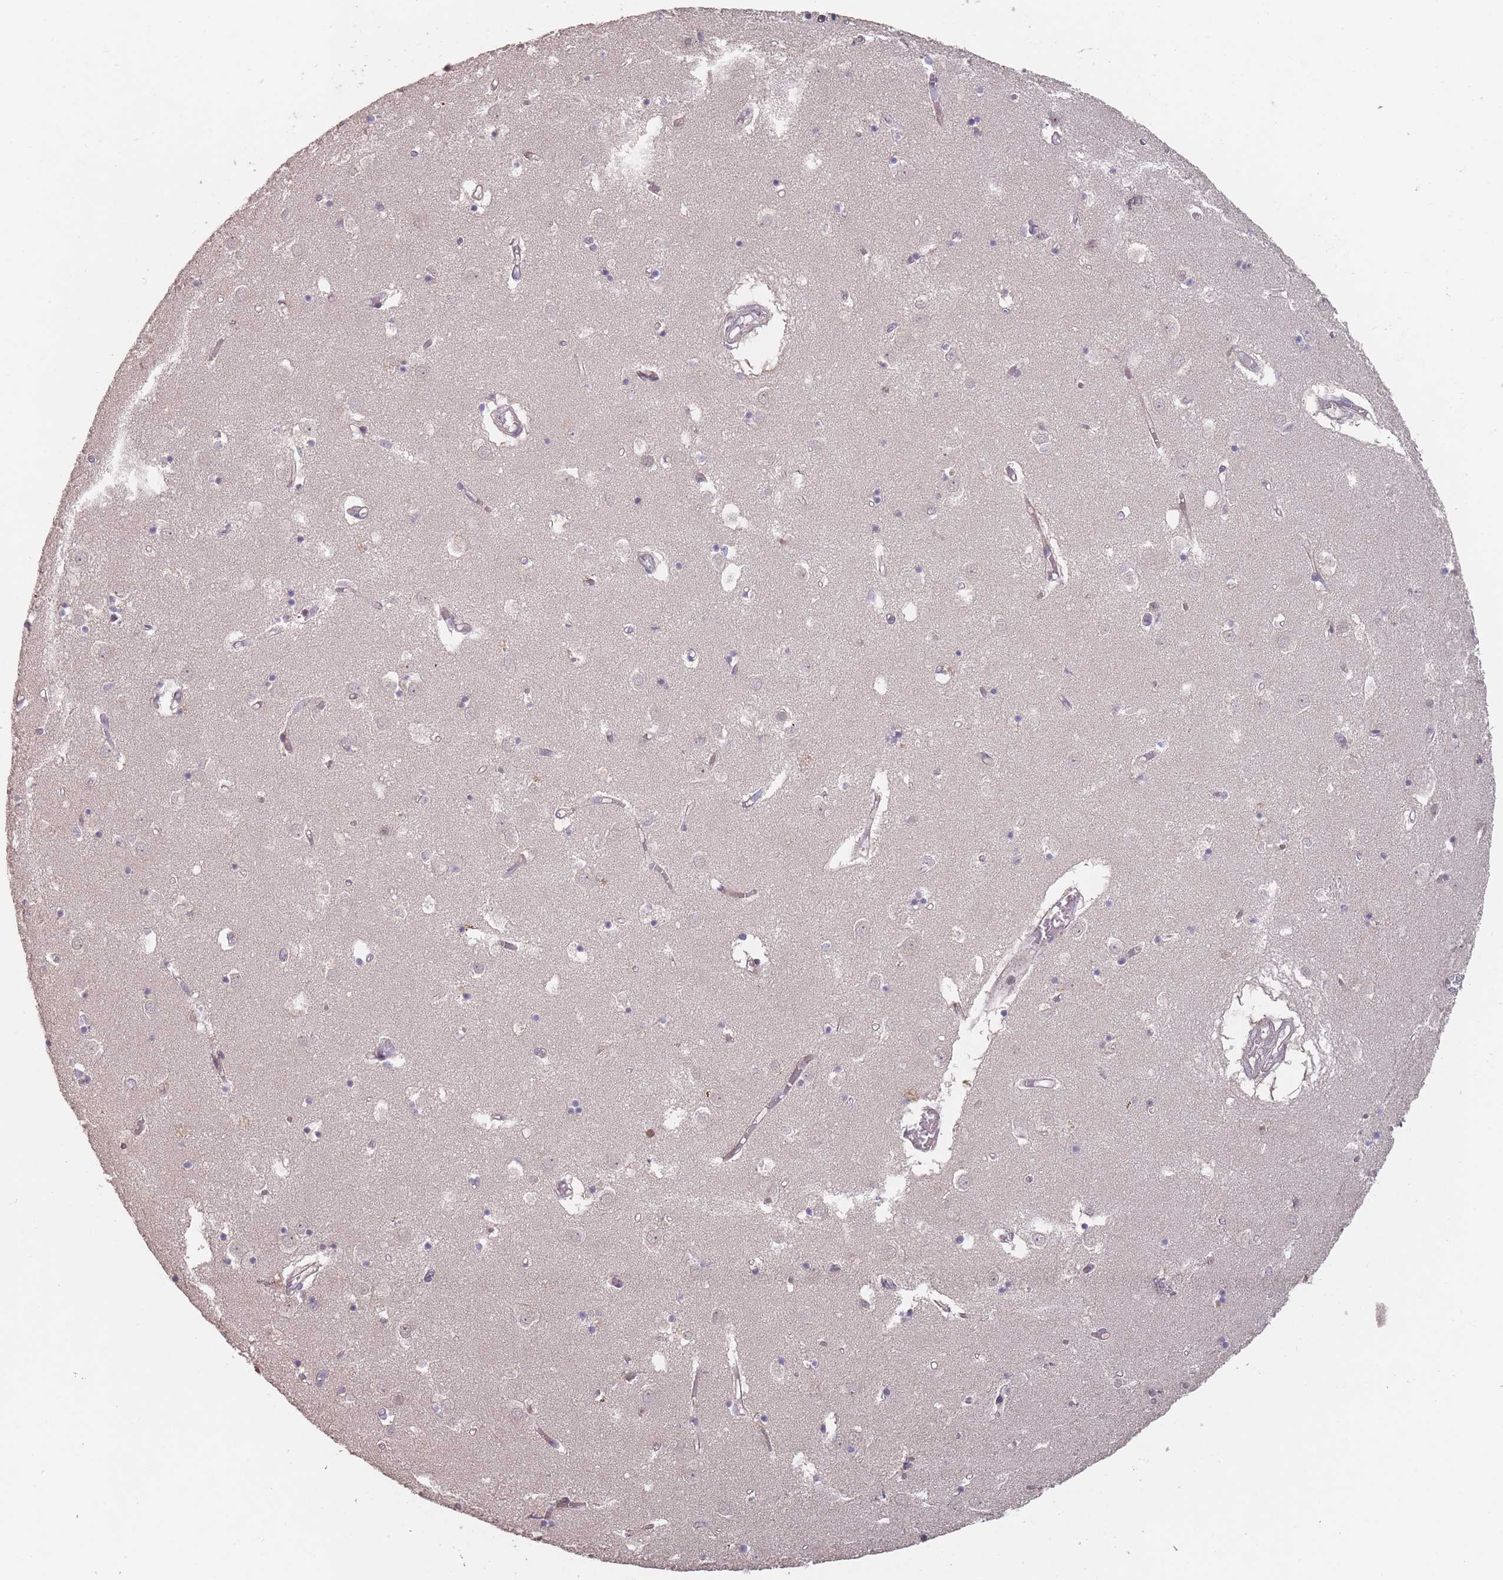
{"staining": {"intensity": "negative", "quantity": "none", "location": "none"}, "tissue": "caudate", "cell_type": "Glial cells", "image_type": "normal", "snomed": [{"axis": "morphology", "description": "Normal tissue, NOS"}, {"axis": "topography", "description": "Lateral ventricle wall"}], "caption": "Caudate was stained to show a protein in brown. There is no significant expression in glial cells. (Stains: DAB immunohistochemistry with hematoxylin counter stain, Microscopy: brightfield microscopy at high magnification).", "gene": "ERCC6L", "patient": {"sex": "male", "age": 70}}